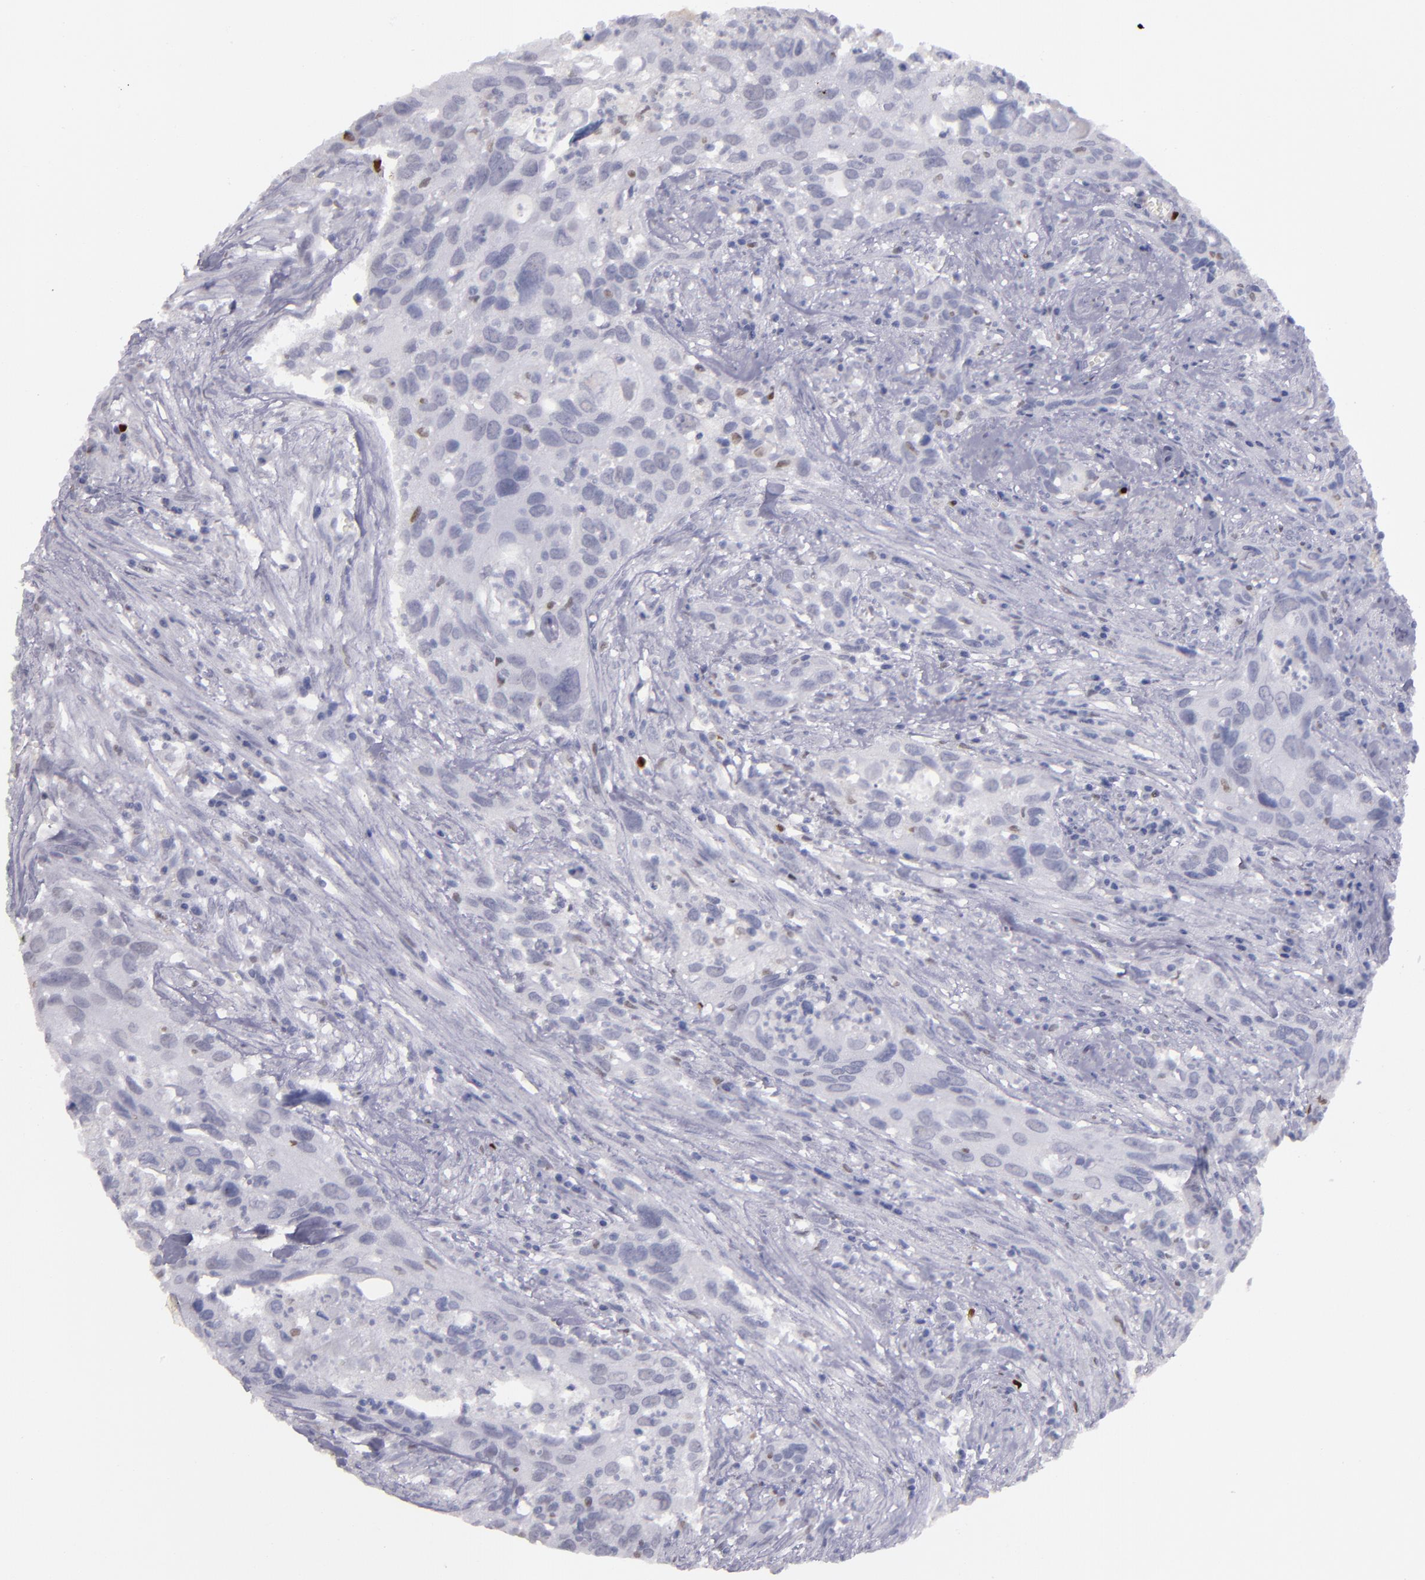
{"staining": {"intensity": "negative", "quantity": "none", "location": "none"}, "tissue": "urothelial cancer", "cell_type": "Tumor cells", "image_type": "cancer", "snomed": [{"axis": "morphology", "description": "Urothelial carcinoma, High grade"}, {"axis": "topography", "description": "Urinary bladder"}], "caption": "Urothelial carcinoma (high-grade) was stained to show a protein in brown. There is no significant positivity in tumor cells.", "gene": "IRF8", "patient": {"sex": "male", "age": 71}}